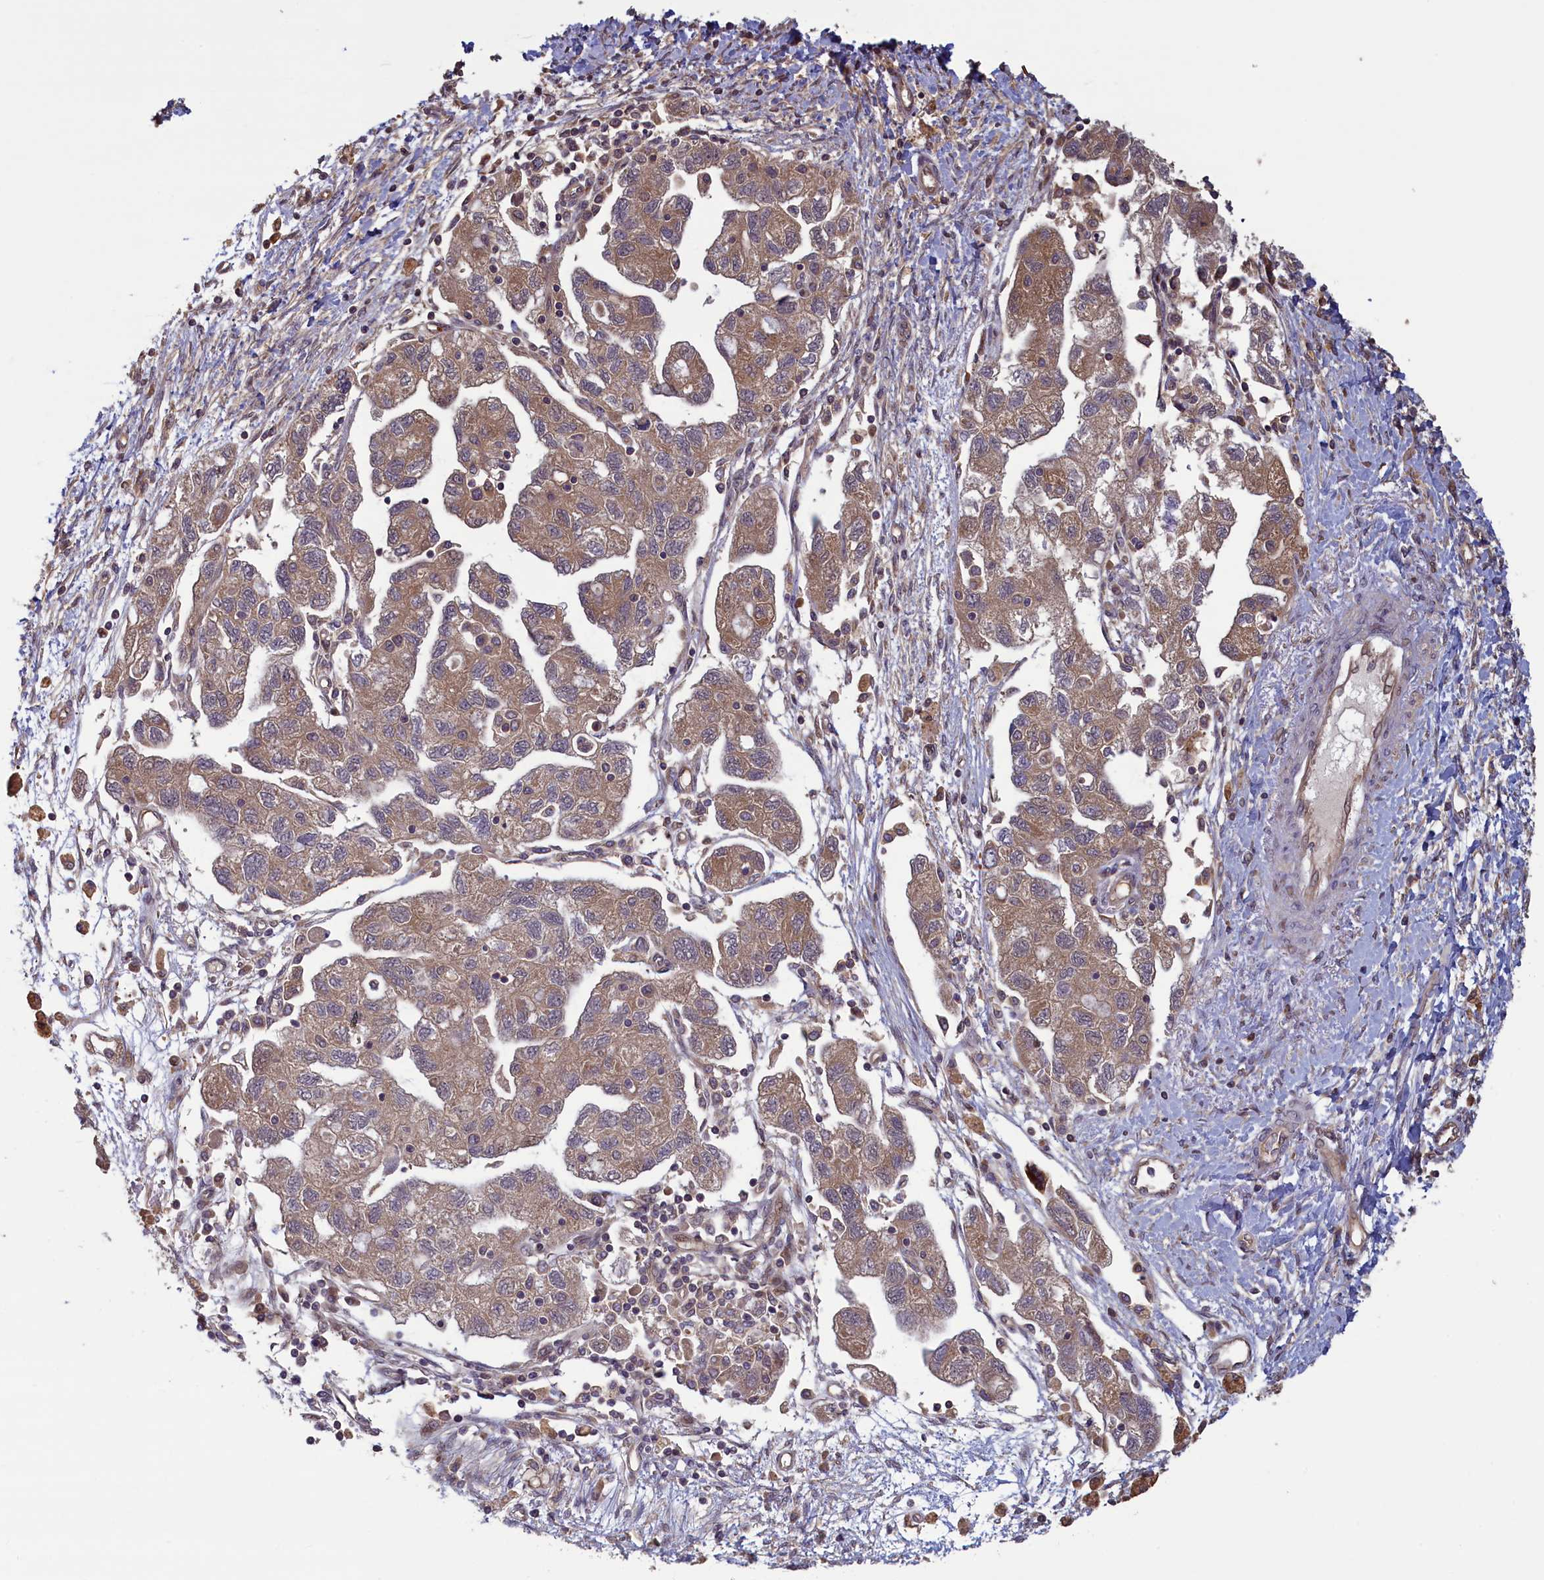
{"staining": {"intensity": "weak", "quantity": ">75%", "location": "cytoplasmic/membranous"}, "tissue": "ovarian cancer", "cell_type": "Tumor cells", "image_type": "cancer", "snomed": [{"axis": "morphology", "description": "Carcinoma, NOS"}, {"axis": "morphology", "description": "Cystadenocarcinoma, serous, NOS"}, {"axis": "topography", "description": "Ovary"}], "caption": "This photomicrograph shows ovarian cancer (serous cystadenocarcinoma) stained with immunohistochemistry to label a protein in brown. The cytoplasmic/membranous of tumor cells show weak positivity for the protein. Nuclei are counter-stained blue.", "gene": "CIAO2B", "patient": {"sex": "female", "age": 69}}